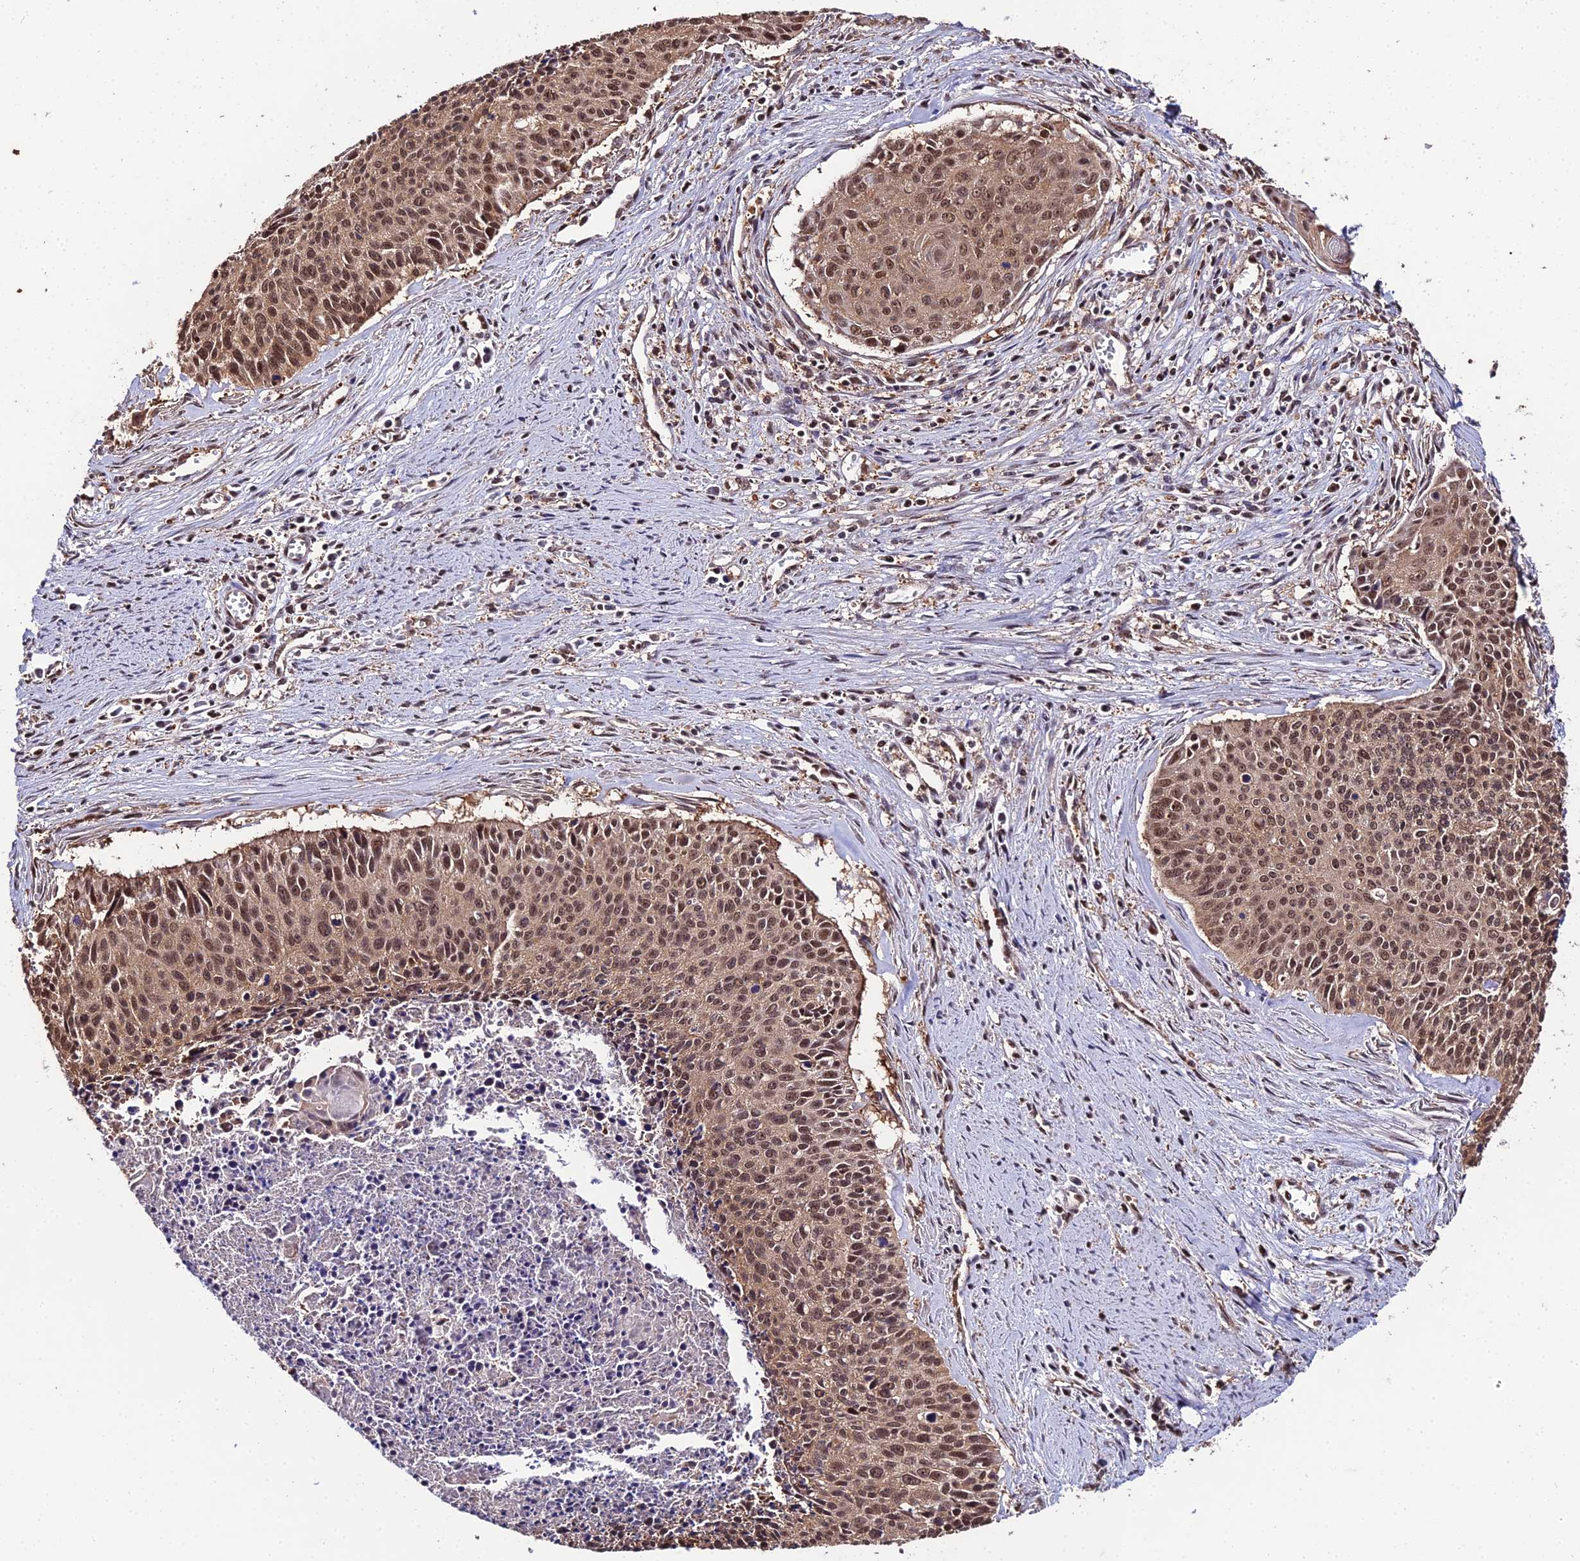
{"staining": {"intensity": "moderate", "quantity": ">75%", "location": "cytoplasmic/membranous,nuclear"}, "tissue": "cervical cancer", "cell_type": "Tumor cells", "image_type": "cancer", "snomed": [{"axis": "morphology", "description": "Squamous cell carcinoma, NOS"}, {"axis": "topography", "description": "Cervix"}], "caption": "High-magnification brightfield microscopy of cervical cancer (squamous cell carcinoma) stained with DAB (3,3'-diaminobenzidine) (brown) and counterstained with hematoxylin (blue). tumor cells exhibit moderate cytoplasmic/membranous and nuclear staining is seen in approximately>75% of cells.", "gene": "PPP4C", "patient": {"sex": "female", "age": 55}}